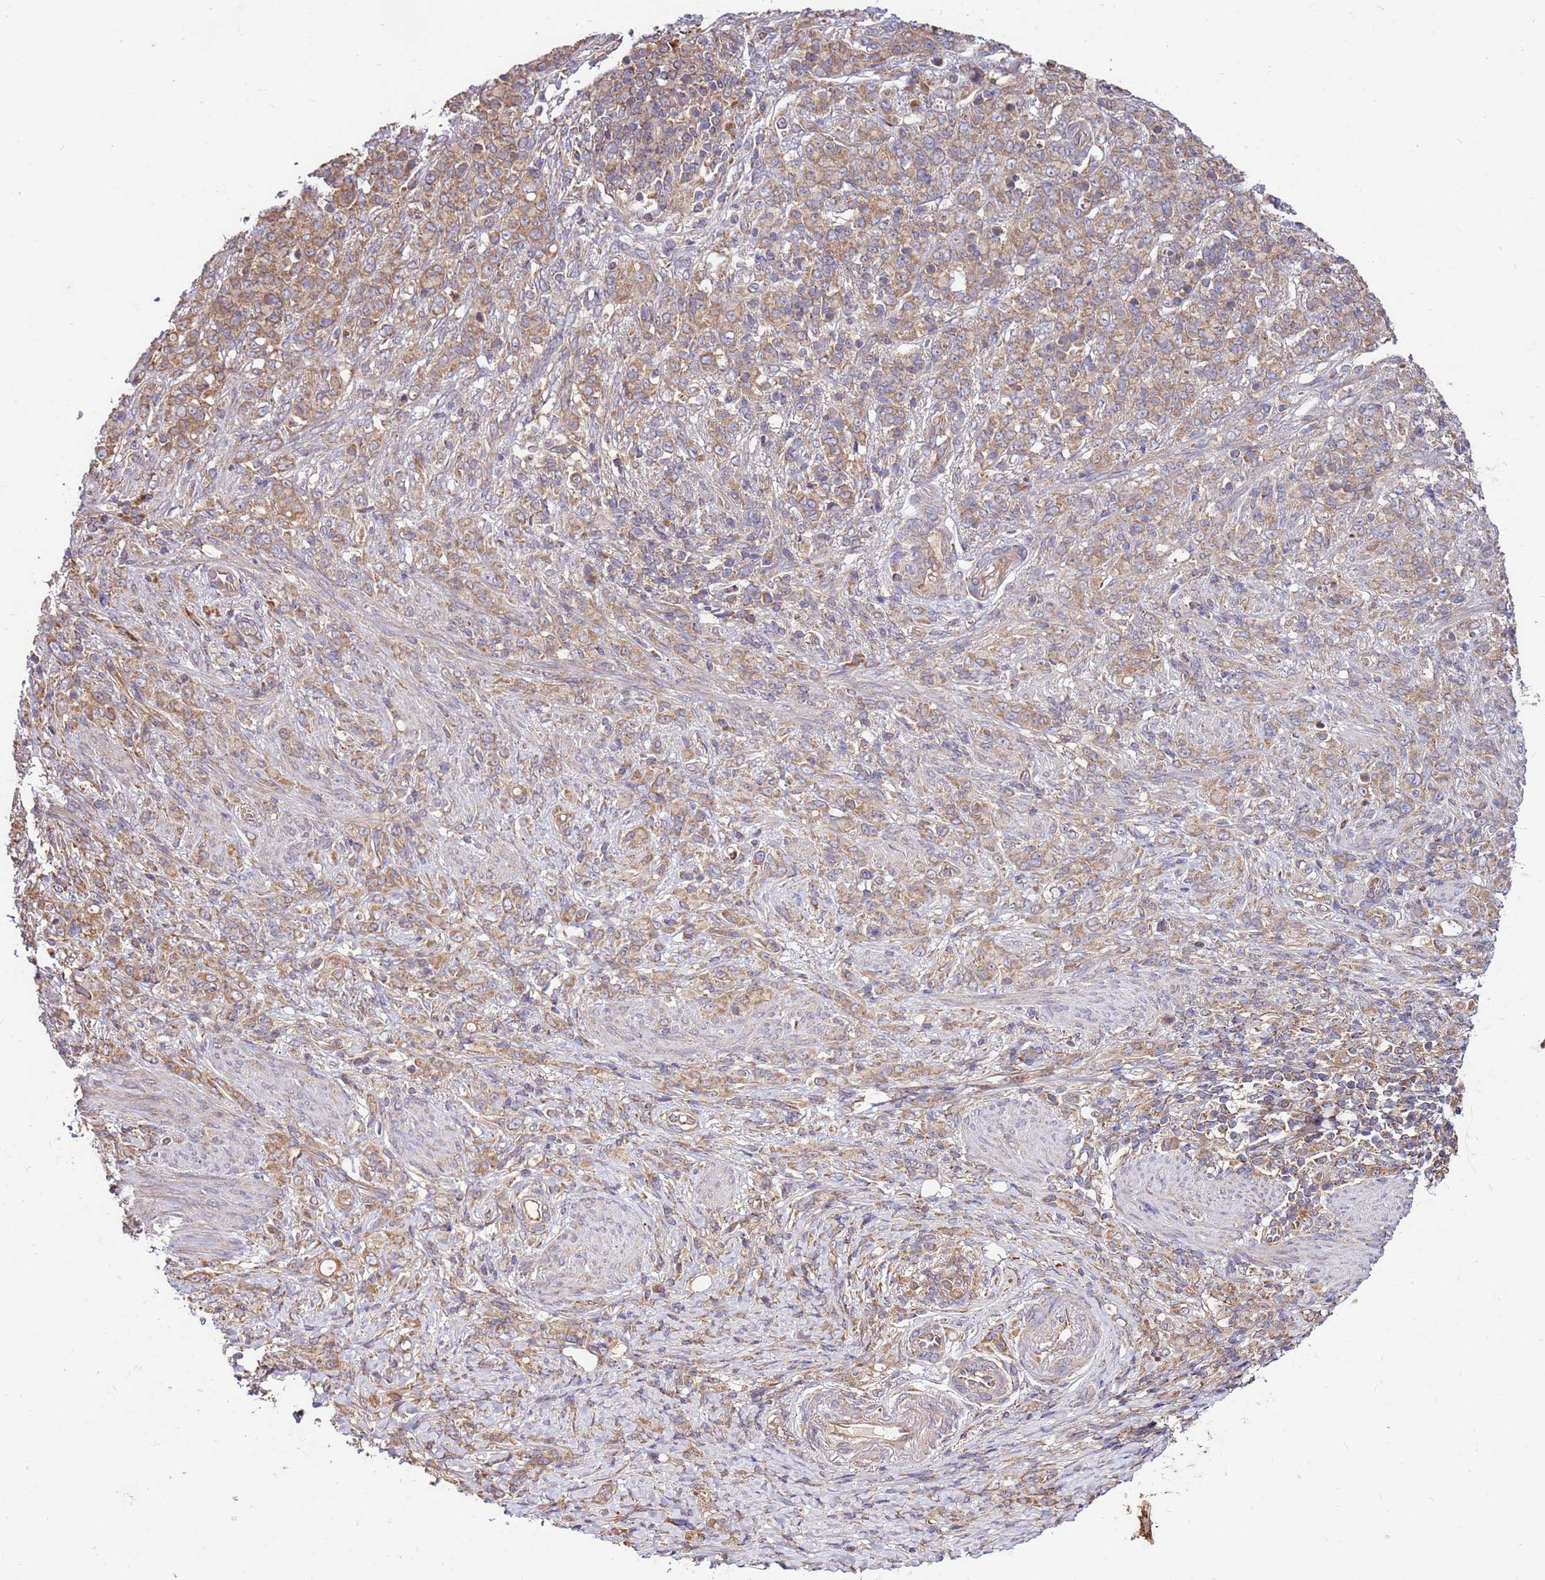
{"staining": {"intensity": "weak", "quantity": ">75%", "location": "cytoplasmic/membranous"}, "tissue": "stomach cancer", "cell_type": "Tumor cells", "image_type": "cancer", "snomed": [{"axis": "morphology", "description": "Adenocarcinoma, NOS"}, {"axis": "topography", "description": "Stomach"}], "caption": "This histopathology image shows IHC staining of stomach cancer (adenocarcinoma), with low weak cytoplasmic/membranous staining in approximately >75% of tumor cells.", "gene": "SLC44A5", "patient": {"sex": "female", "age": 79}}